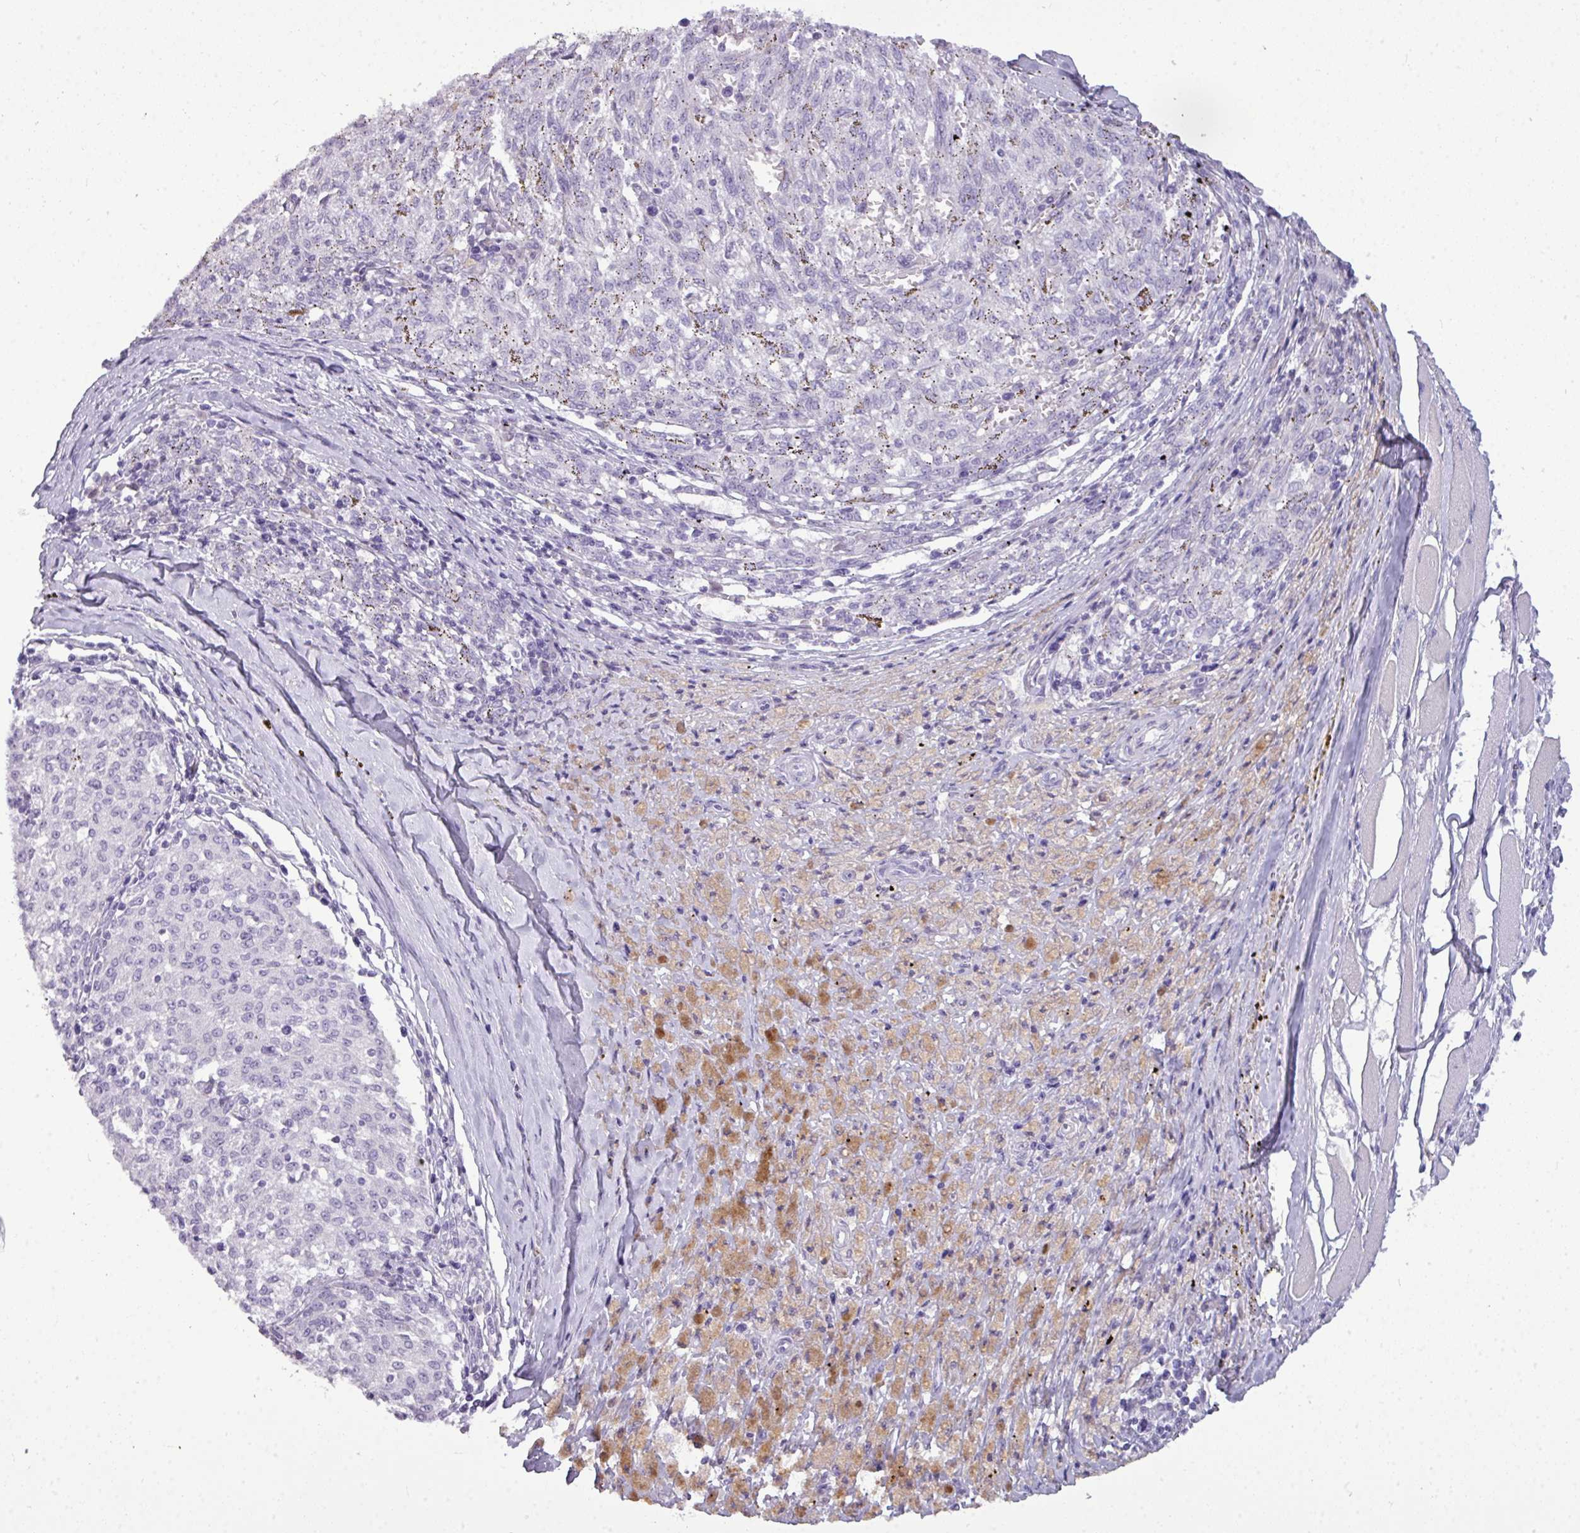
{"staining": {"intensity": "negative", "quantity": "none", "location": "none"}, "tissue": "melanoma", "cell_type": "Tumor cells", "image_type": "cancer", "snomed": [{"axis": "morphology", "description": "Malignant melanoma, NOS"}, {"axis": "topography", "description": "Skin"}], "caption": "Photomicrograph shows no significant protein positivity in tumor cells of malignant melanoma.", "gene": "TMEM91", "patient": {"sex": "female", "age": 72}}